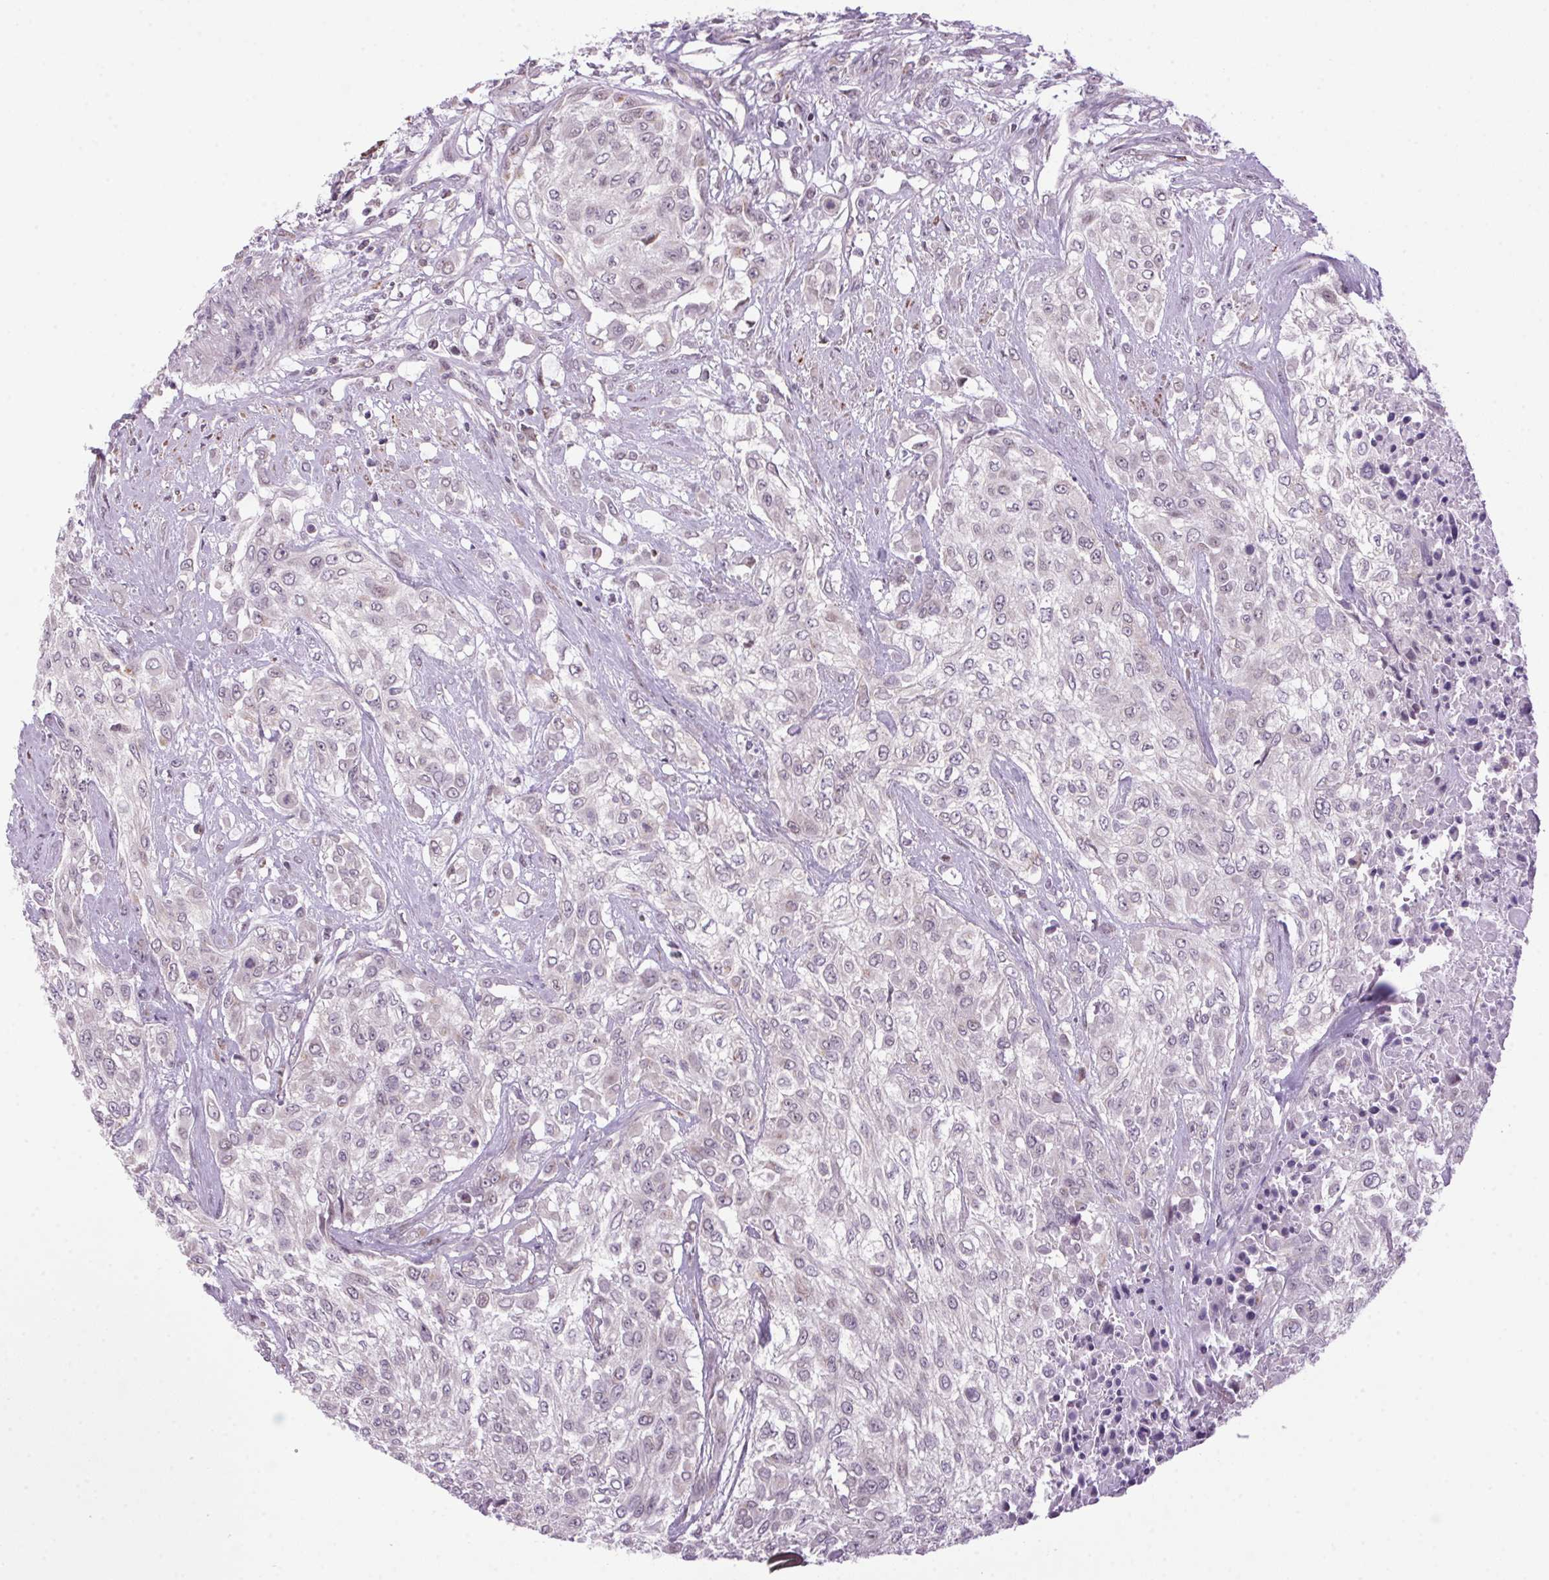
{"staining": {"intensity": "negative", "quantity": "none", "location": "none"}, "tissue": "urothelial cancer", "cell_type": "Tumor cells", "image_type": "cancer", "snomed": [{"axis": "morphology", "description": "Urothelial carcinoma, High grade"}, {"axis": "topography", "description": "Urinary bladder"}], "caption": "A histopathology image of urothelial cancer stained for a protein reveals no brown staining in tumor cells. The staining is performed using DAB (3,3'-diaminobenzidine) brown chromogen with nuclei counter-stained in using hematoxylin.", "gene": "AKR1E2", "patient": {"sex": "male", "age": 57}}